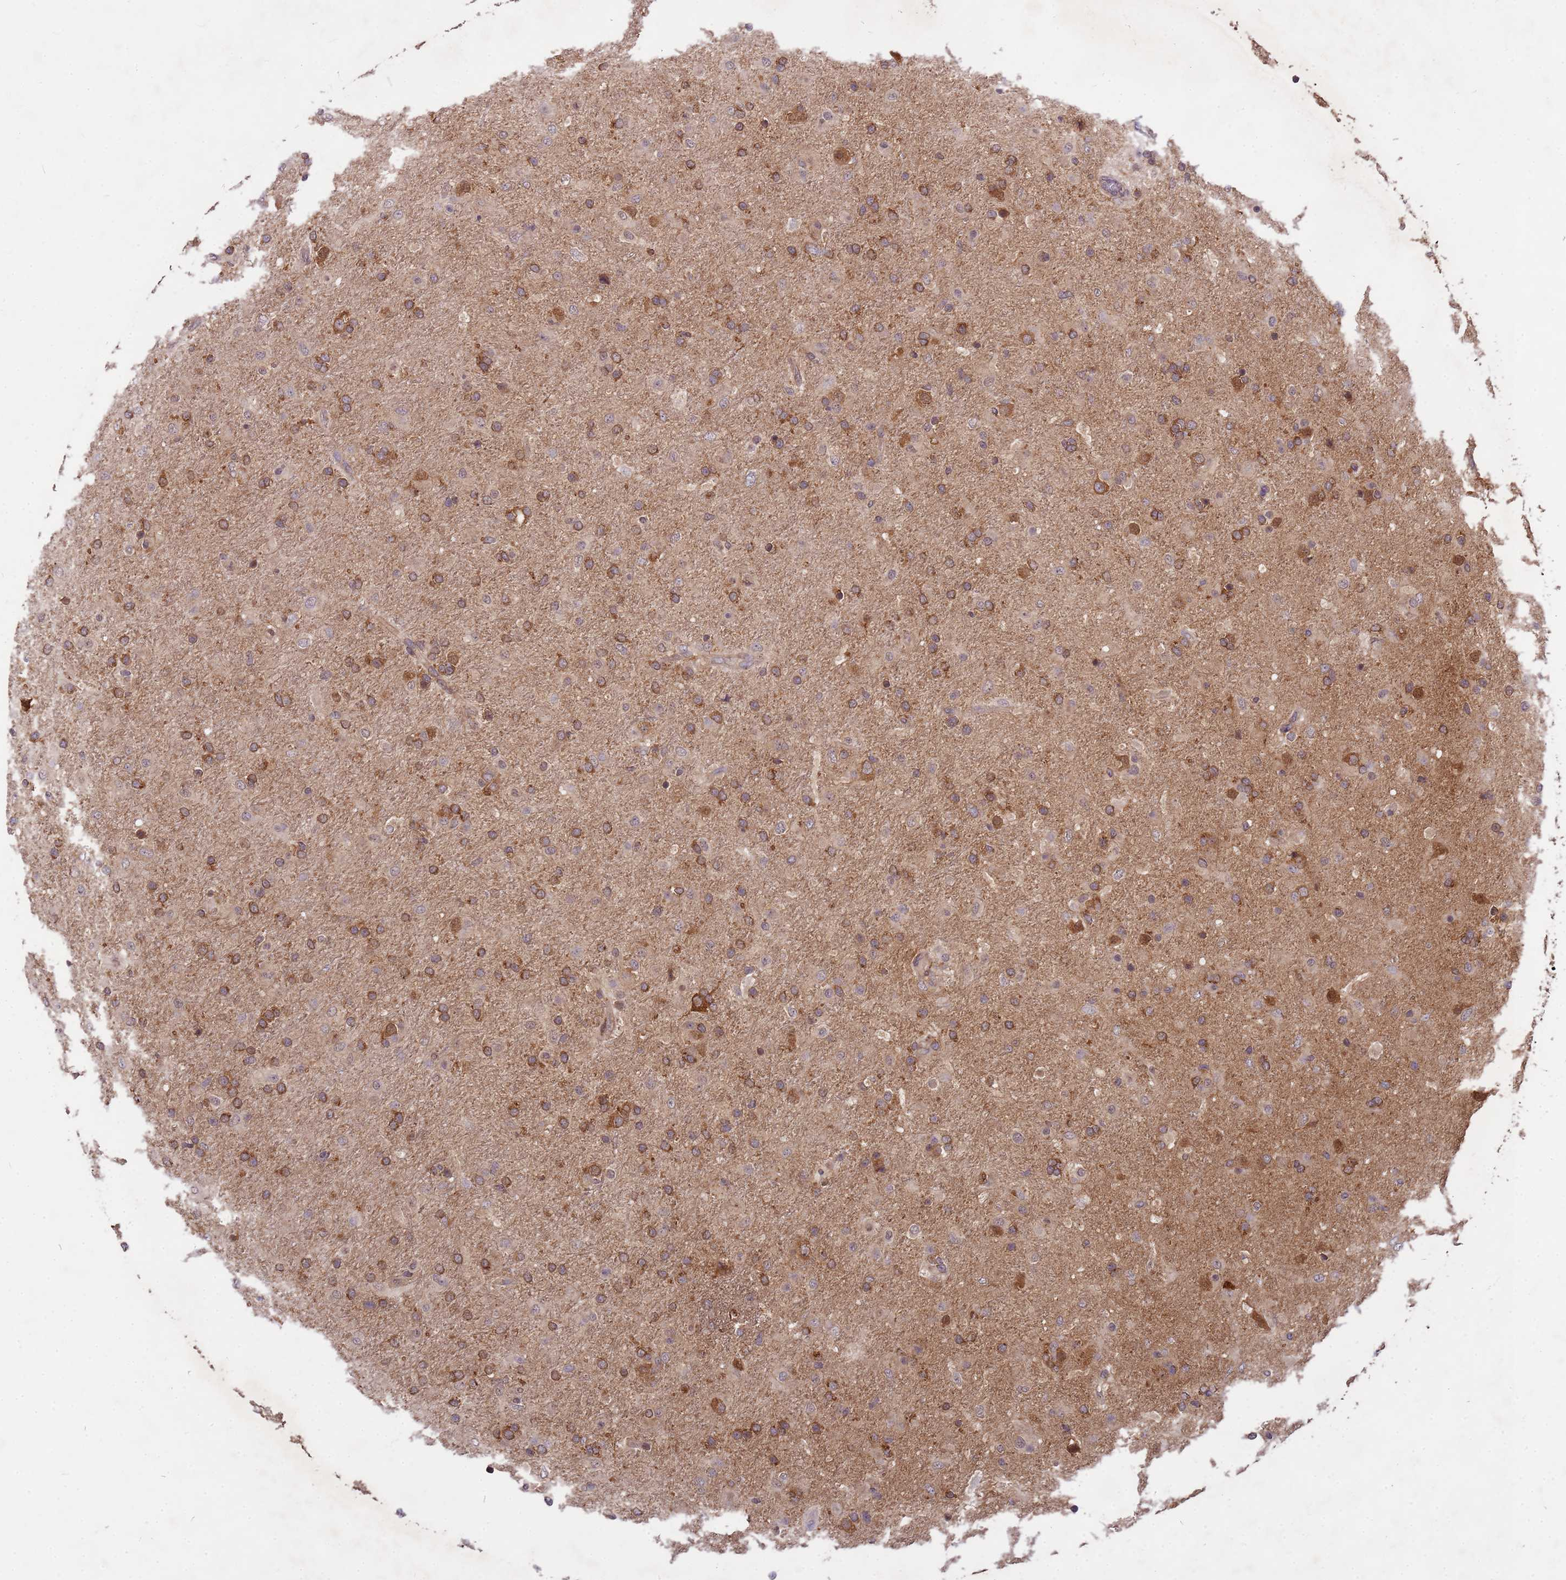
{"staining": {"intensity": "moderate", "quantity": "25%-75%", "location": "cytoplasmic/membranous"}, "tissue": "glioma", "cell_type": "Tumor cells", "image_type": "cancer", "snomed": [{"axis": "morphology", "description": "Glioma, malignant, Low grade"}, {"axis": "topography", "description": "Brain"}], "caption": "Immunohistochemistry histopathology image of neoplastic tissue: glioma stained using immunohistochemistry shows medium levels of moderate protein expression localized specifically in the cytoplasmic/membranous of tumor cells, appearing as a cytoplasmic/membranous brown color.", "gene": "PPP2CB", "patient": {"sex": "male", "age": 65}}